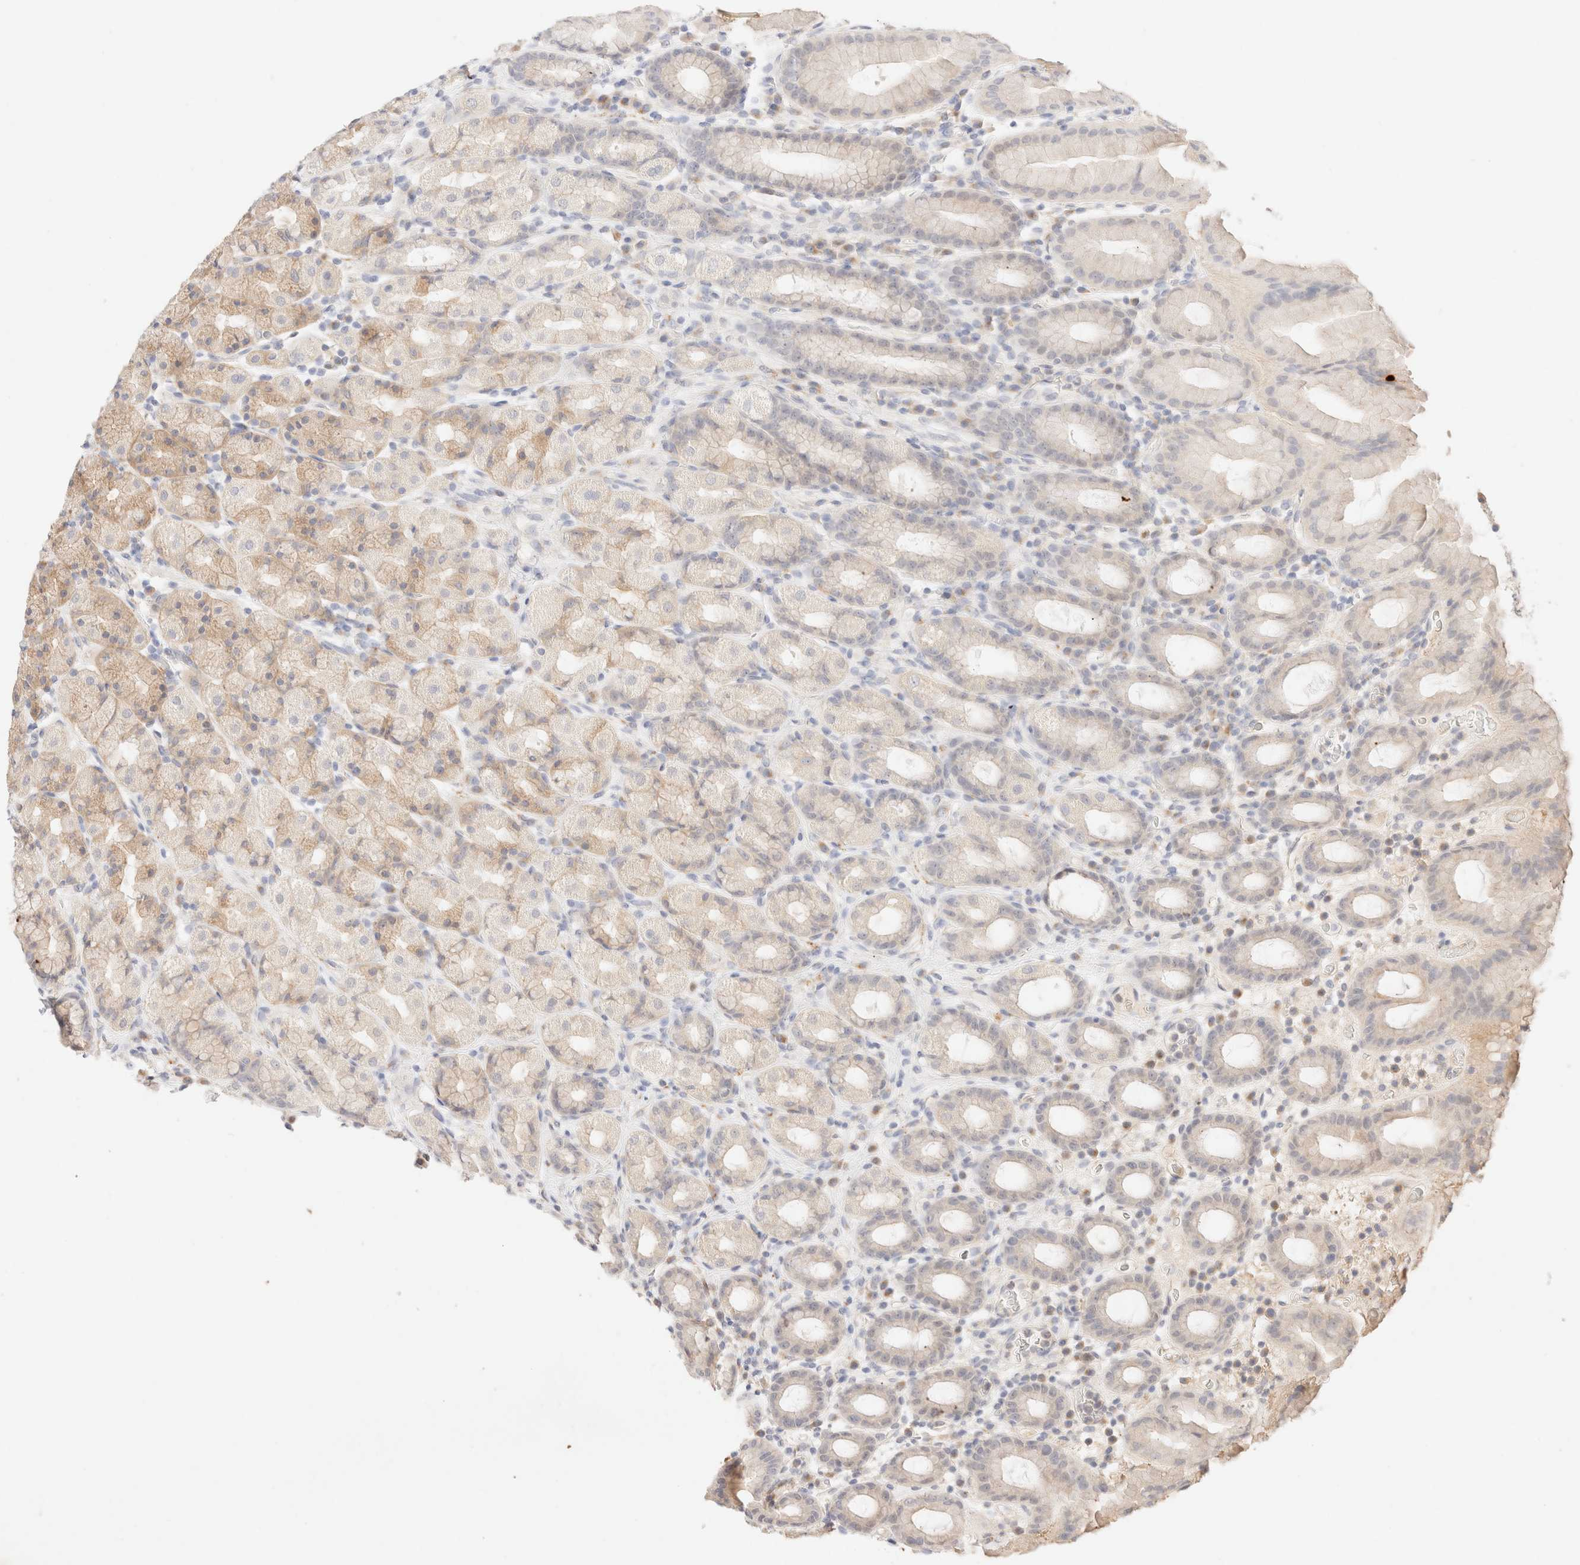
{"staining": {"intensity": "weak", "quantity": "<25%", "location": "cytoplasmic/membranous"}, "tissue": "stomach", "cell_type": "Glandular cells", "image_type": "normal", "snomed": [{"axis": "morphology", "description": "Normal tissue, NOS"}, {"axis": "topography", "description": "Stomach, upper"}], "caption": "IHC image of normal human stomach stained for a protein (brown), which exhibits no staining in glandular cells.", "gene": "SNTB1", "patient": {"sex": "male", "age": 68}}